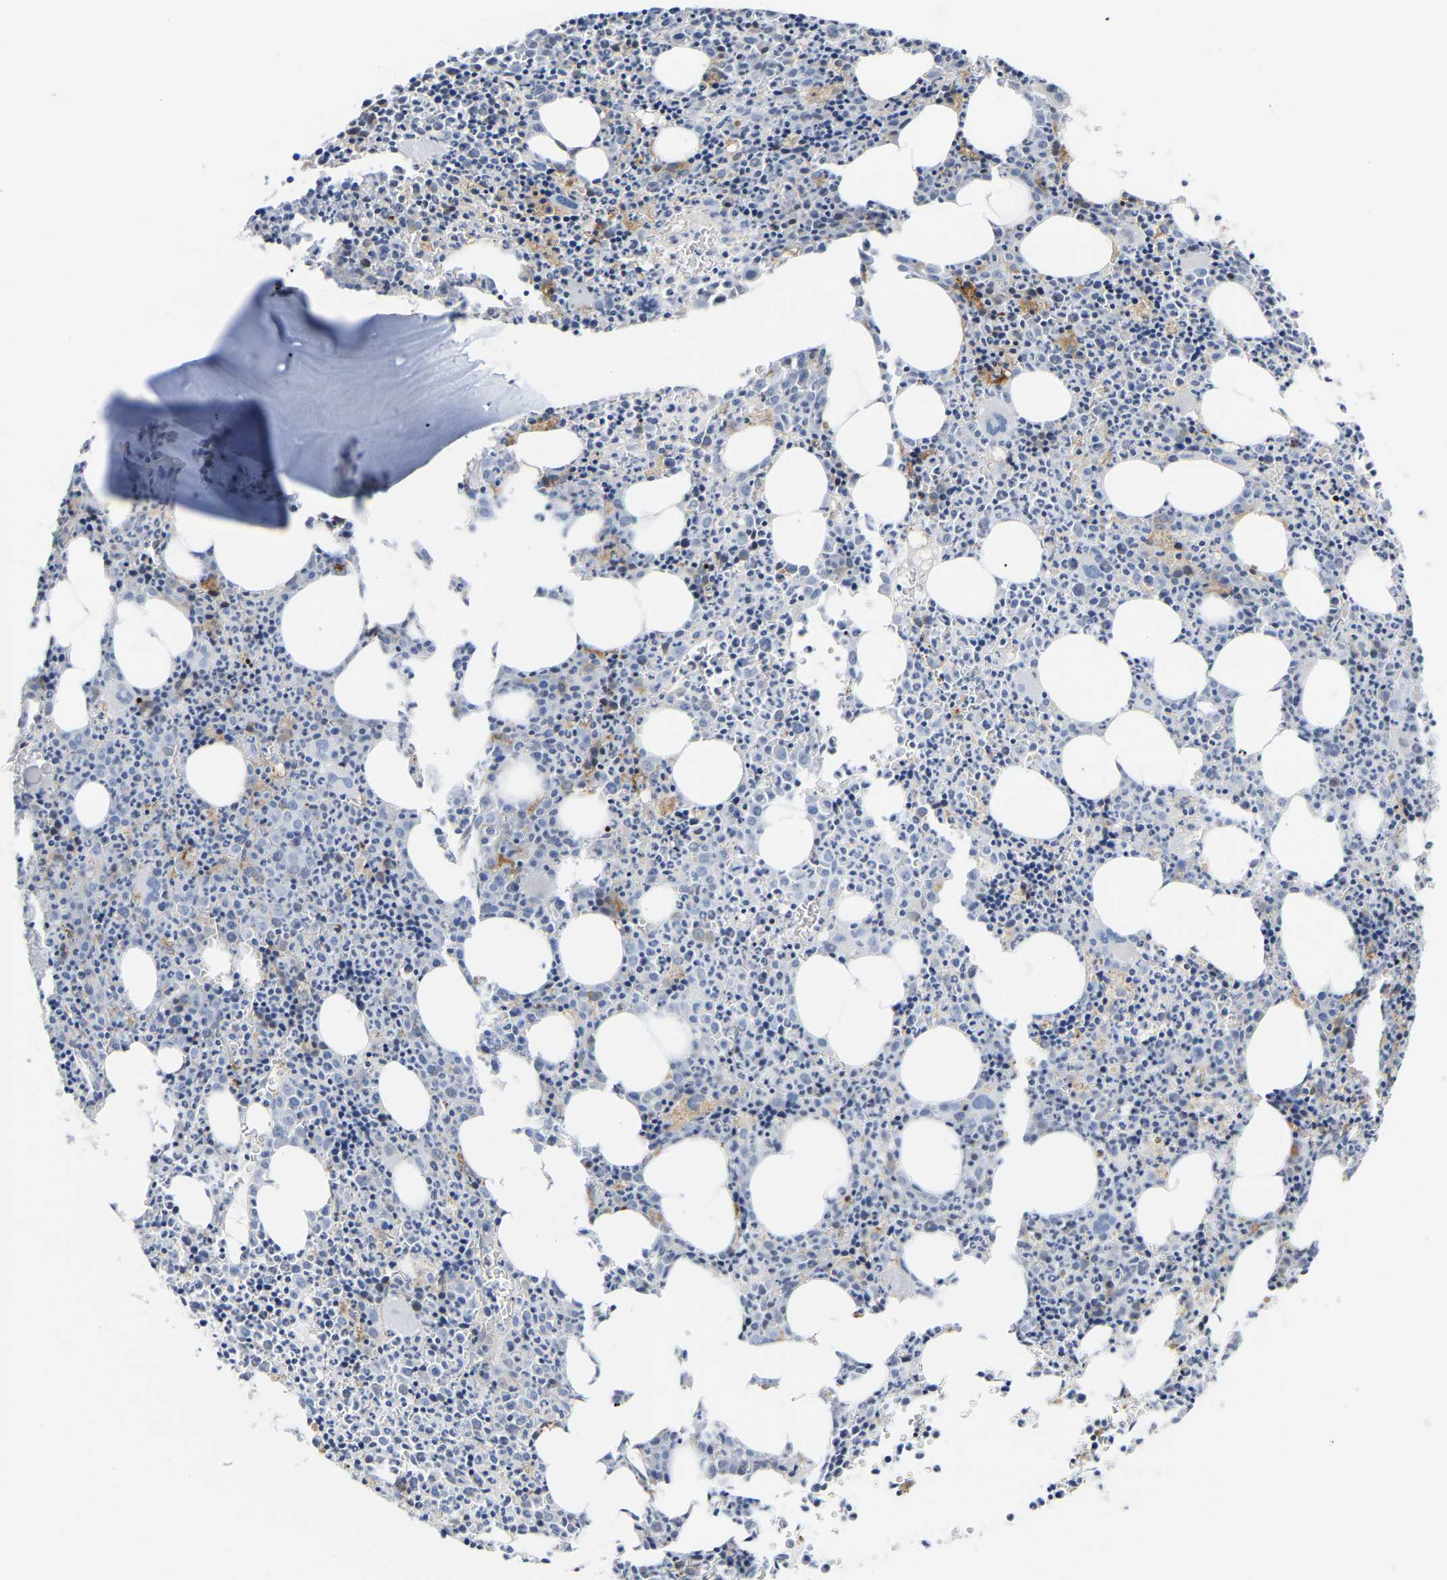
{"staining": {"intensity": "moderate", "quantity": "<25%", "location": "cytoplasmic/membranous"}, "tissue": "bone marrow", "cell_type": "Hematopoietic cells", "image_type": "normal", "snomed": [{"axis": "morphology", "description": "Normal tissue, NOS"}, {"axis": "morphology", "description": "Inflammation, NOS"}, {"axis": "topography", "description": "Bone marrow"}], "caption": "Moderate cytoplasmic/membranous protein expression is identified in approximately <25% of hematopoietic cells in bone marrow.", "gene": "ABTB2", "patient": {"sex": "male", "age": 31}}